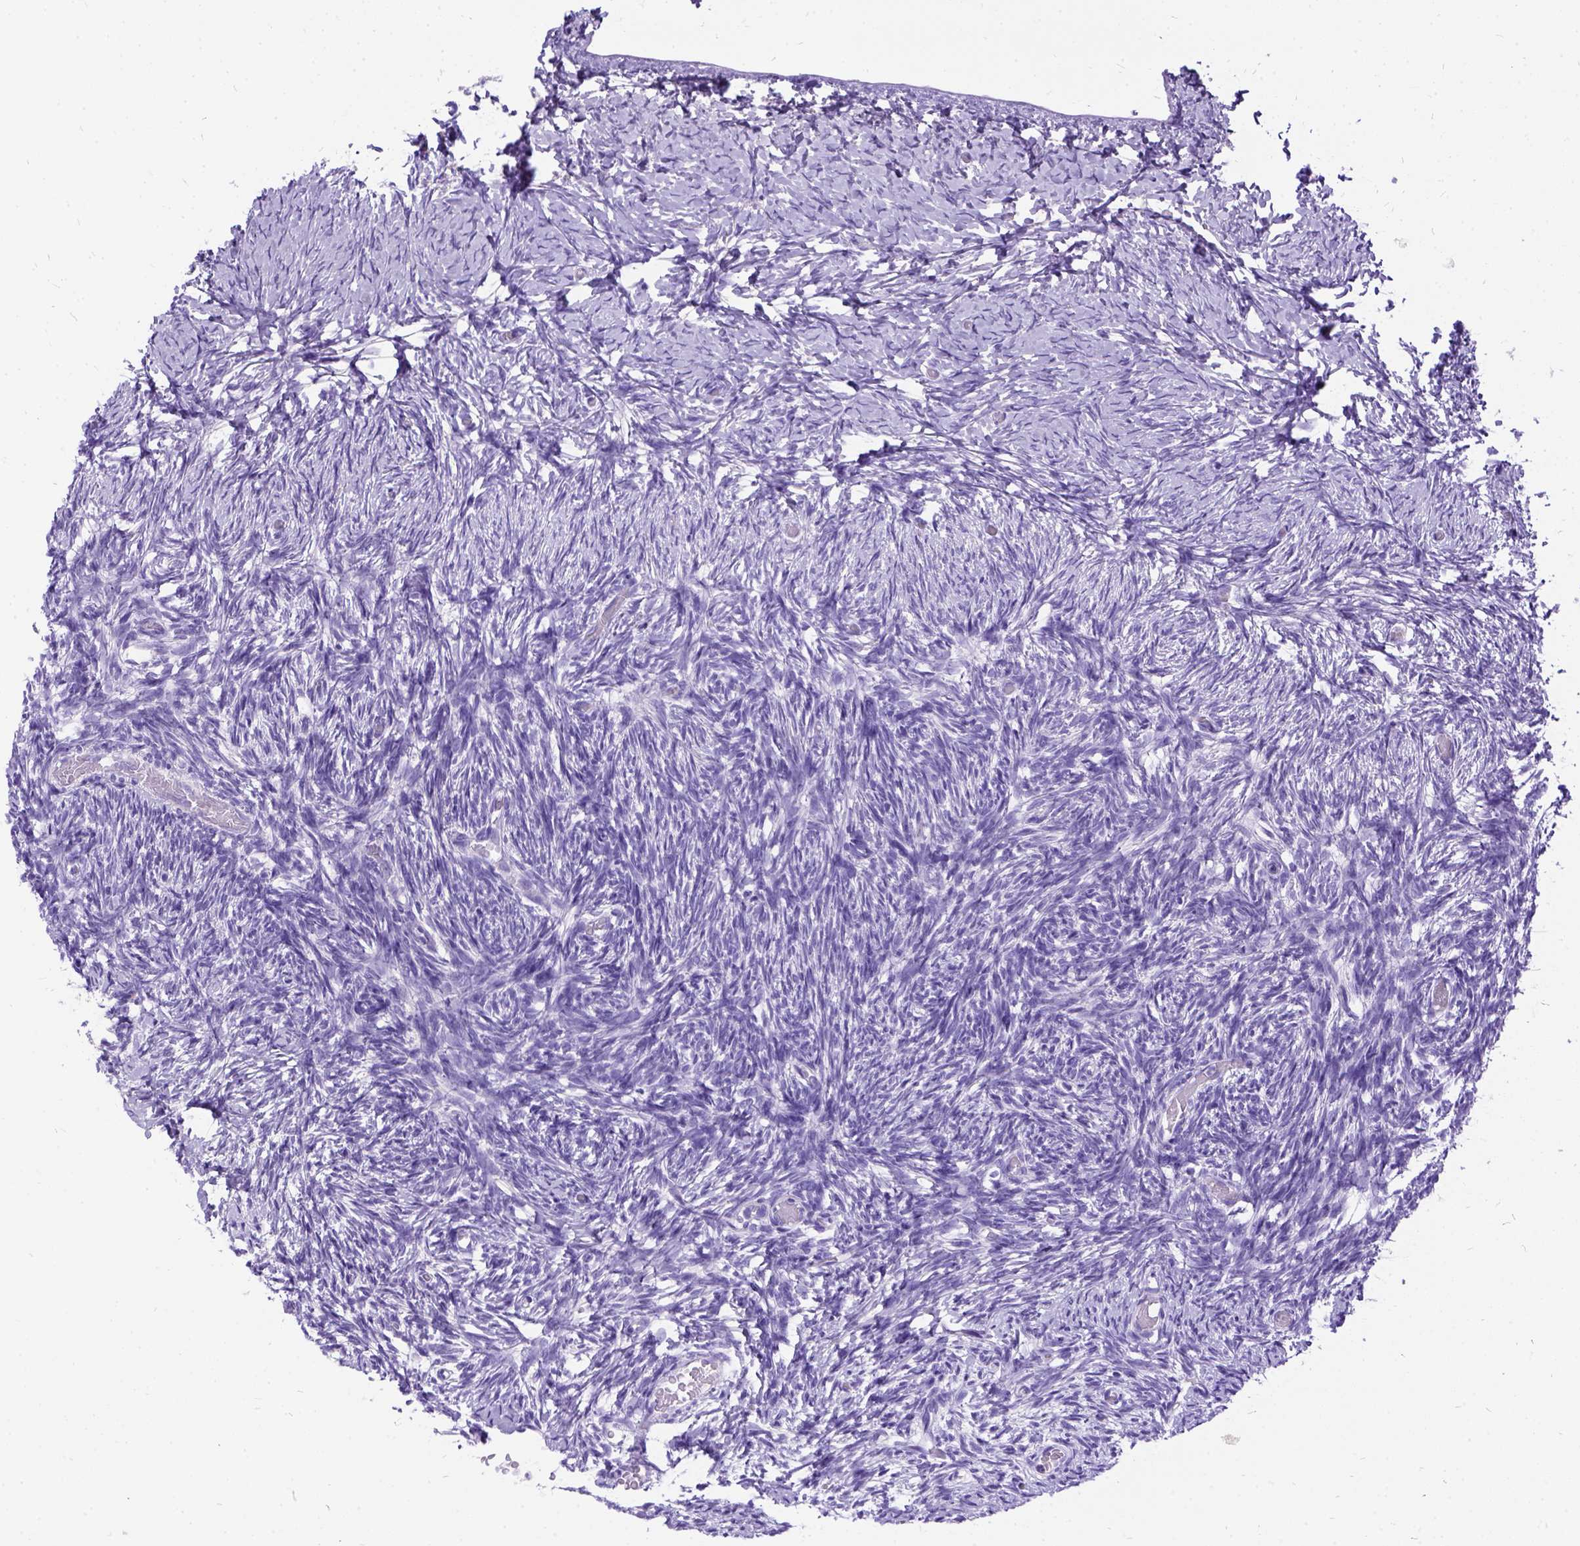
{"staining": {"intensity": "negative", "quantity": "none", "location": "none"}, "tissue": "ovary", "cell_type": "Follicle cells", "image_type": "normal", "snomed": [{"axis": "morphology", "description": "Normal tissue, NOS"}, {"axis": "topography", "description": "Ovary"}], "caption": "Ovary was stained to show a protein in brown. There is no significant staining in follicle cells.", "gene": "ENSG00000254979", "patient": {"sex": "female", "age": 39}}